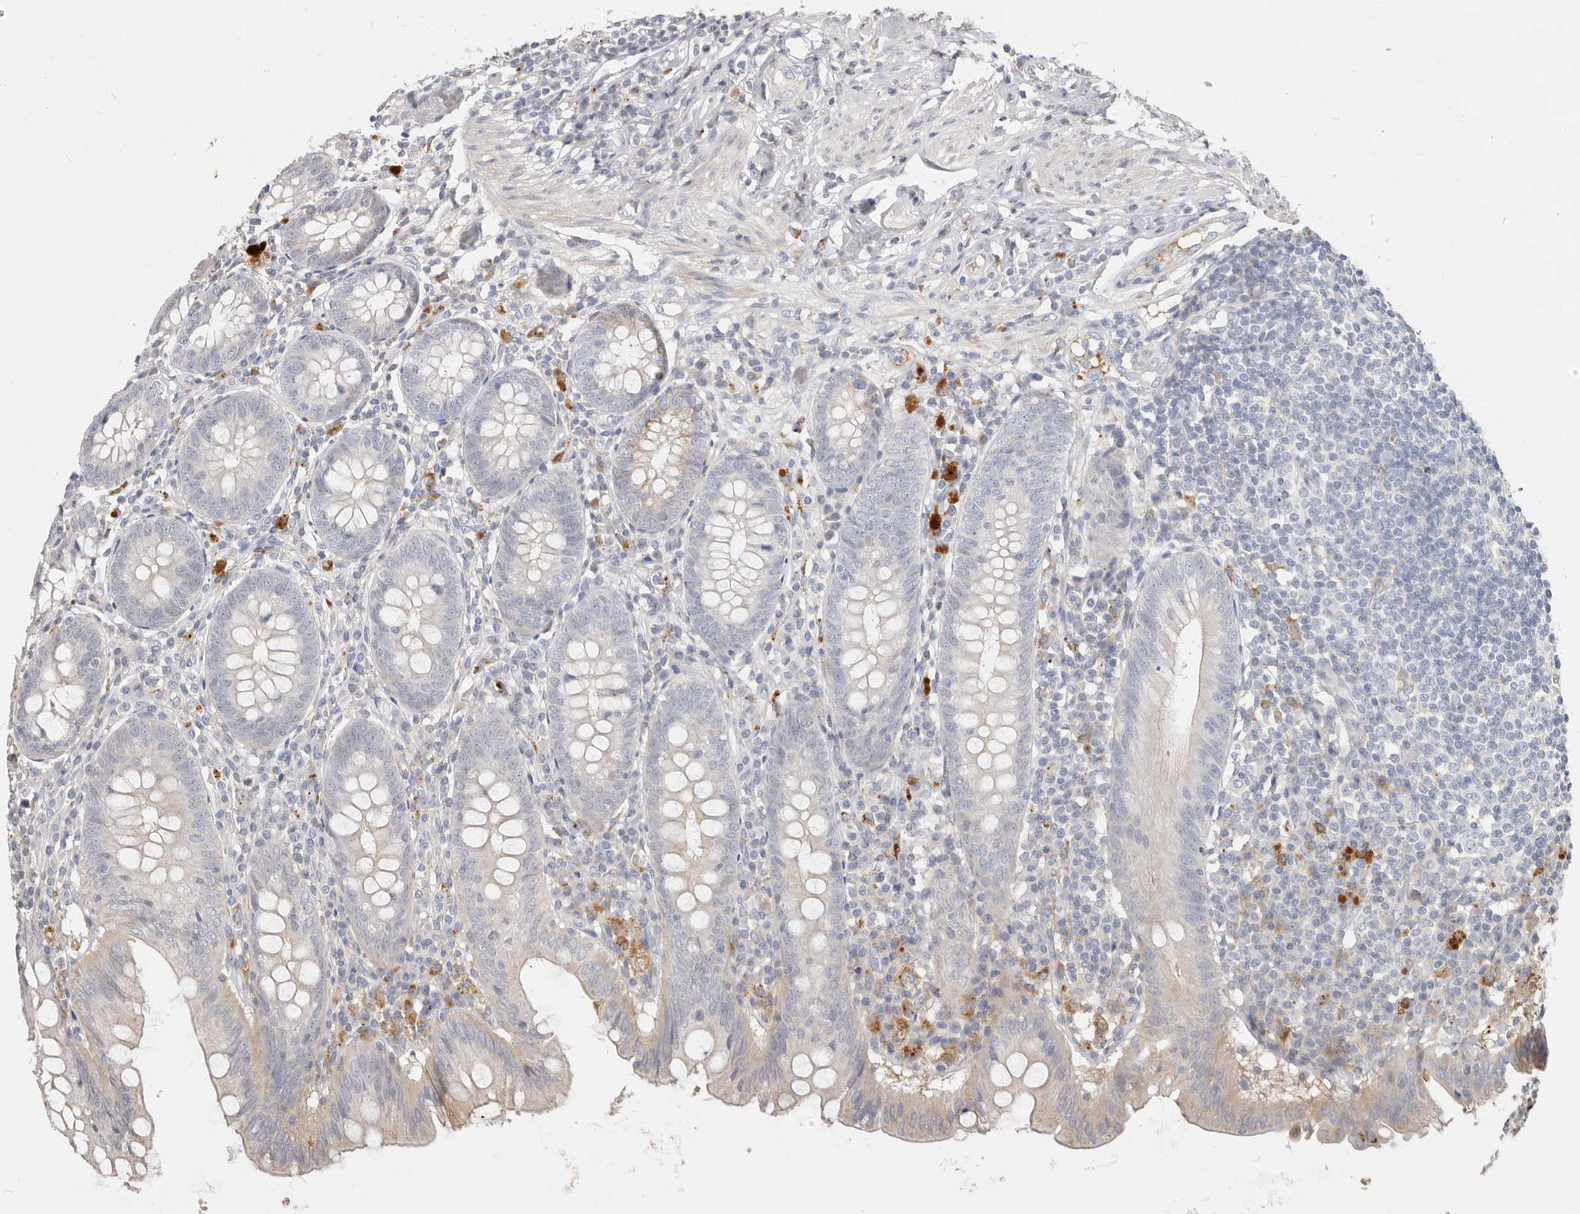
{"staining": {"intensity": "weak", "quantity": "<25%", "location": "cytoplasmic/membranous"}, "tissue": "appendix", "cell_type": "Glandular cells", "image_type": "normal", "snomed": [{"axis": "morphology", "description": "Normal tissue, NOS"}, {"axis": "topography", "description": "Appendix"}], "caption": "Micrograph shows no significant protein positivity in glandular cells of normal appendix.", "gene": "MTFR2", "patient": {"sex": "female", "age": 54}}